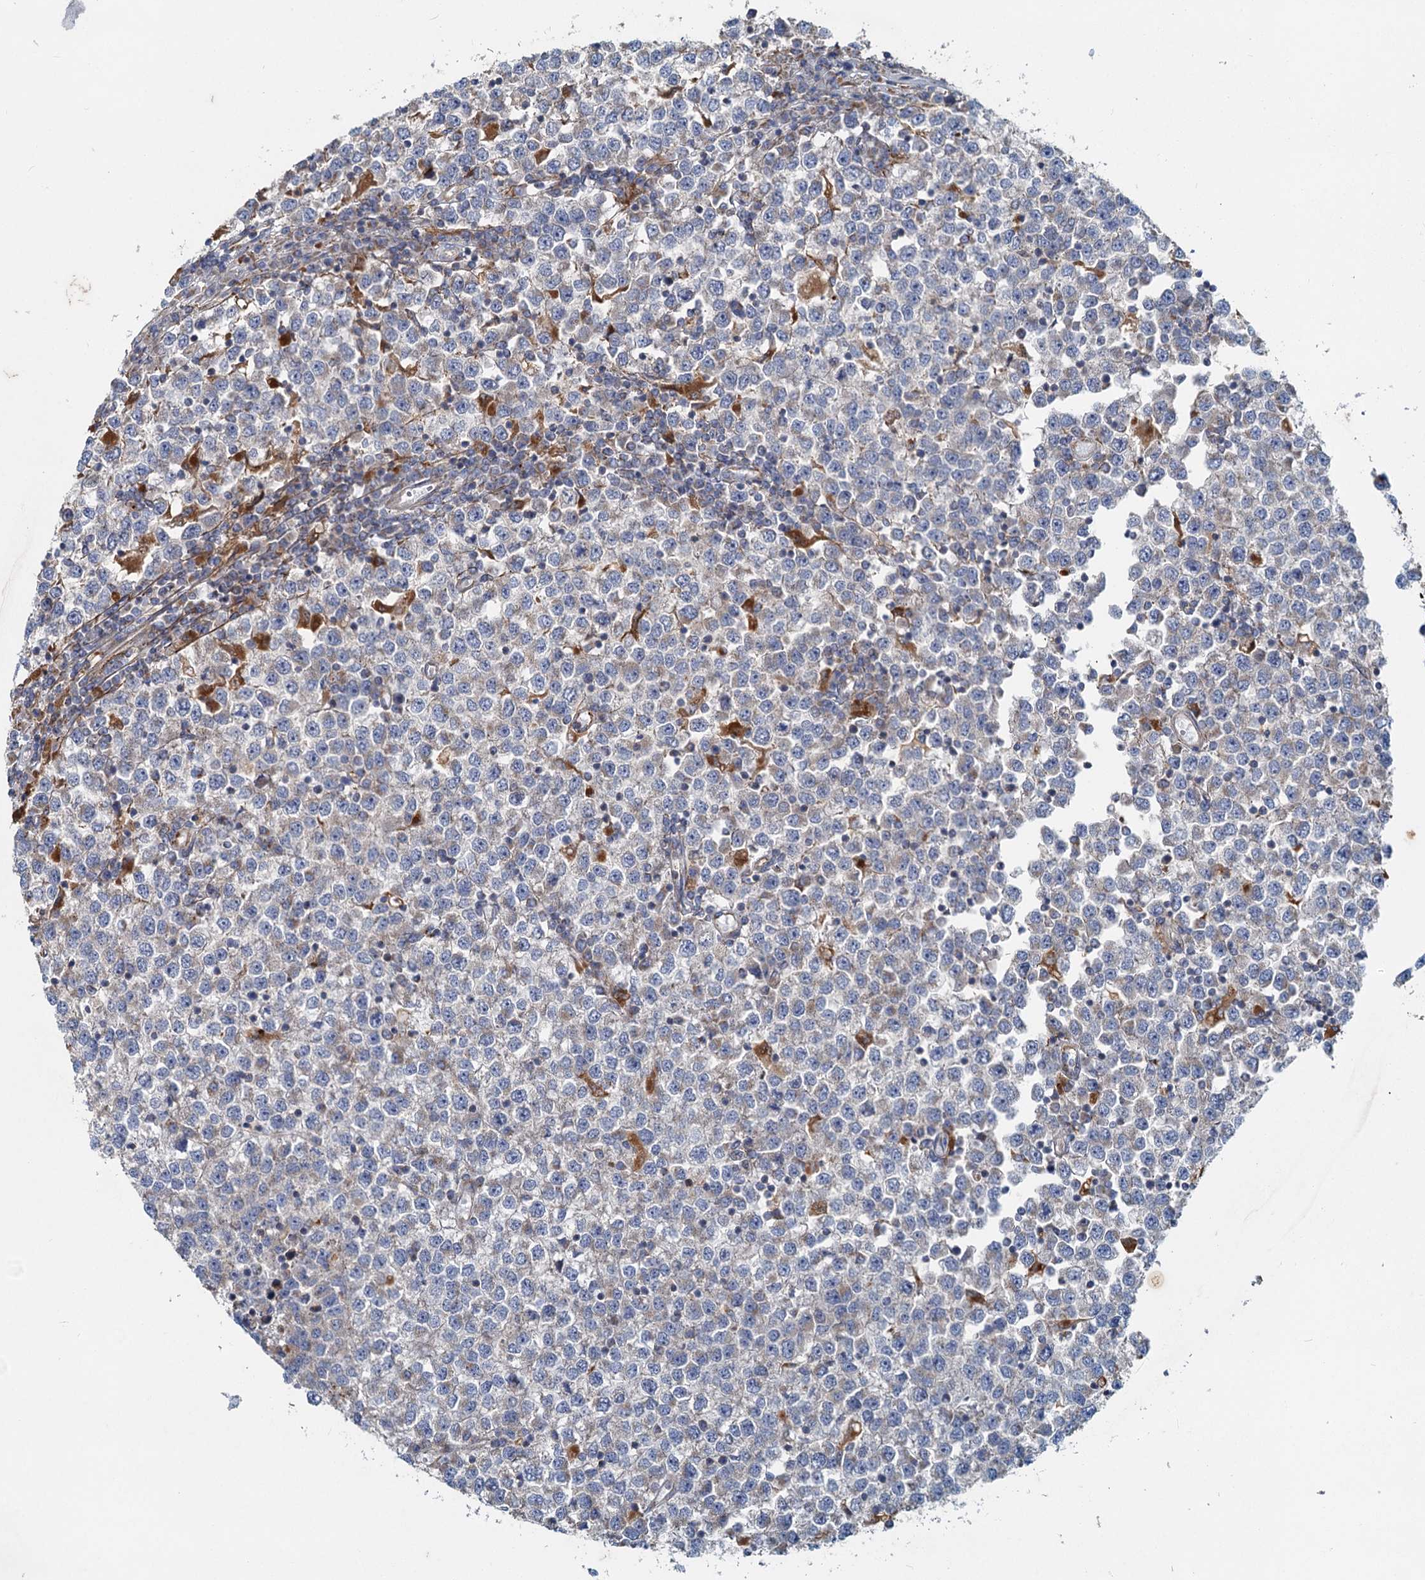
{"staining": {"intensity": "negative", "quantity": "none", "location": "none"}, "tissue": "testis cancer", "cell_type": "Tumor cells", "image_type": "cancer", "snomed": [{"axis": "morphology", "description": "Seminoma, NOS"}, {"axis": "topography", "description": "Testis"}], "caption": "Image shows no protein staining in tumor cells of seminoma (testis) tissue.", "gene": "ADCY2", "patient": {"sex": "male", "age": 65}}